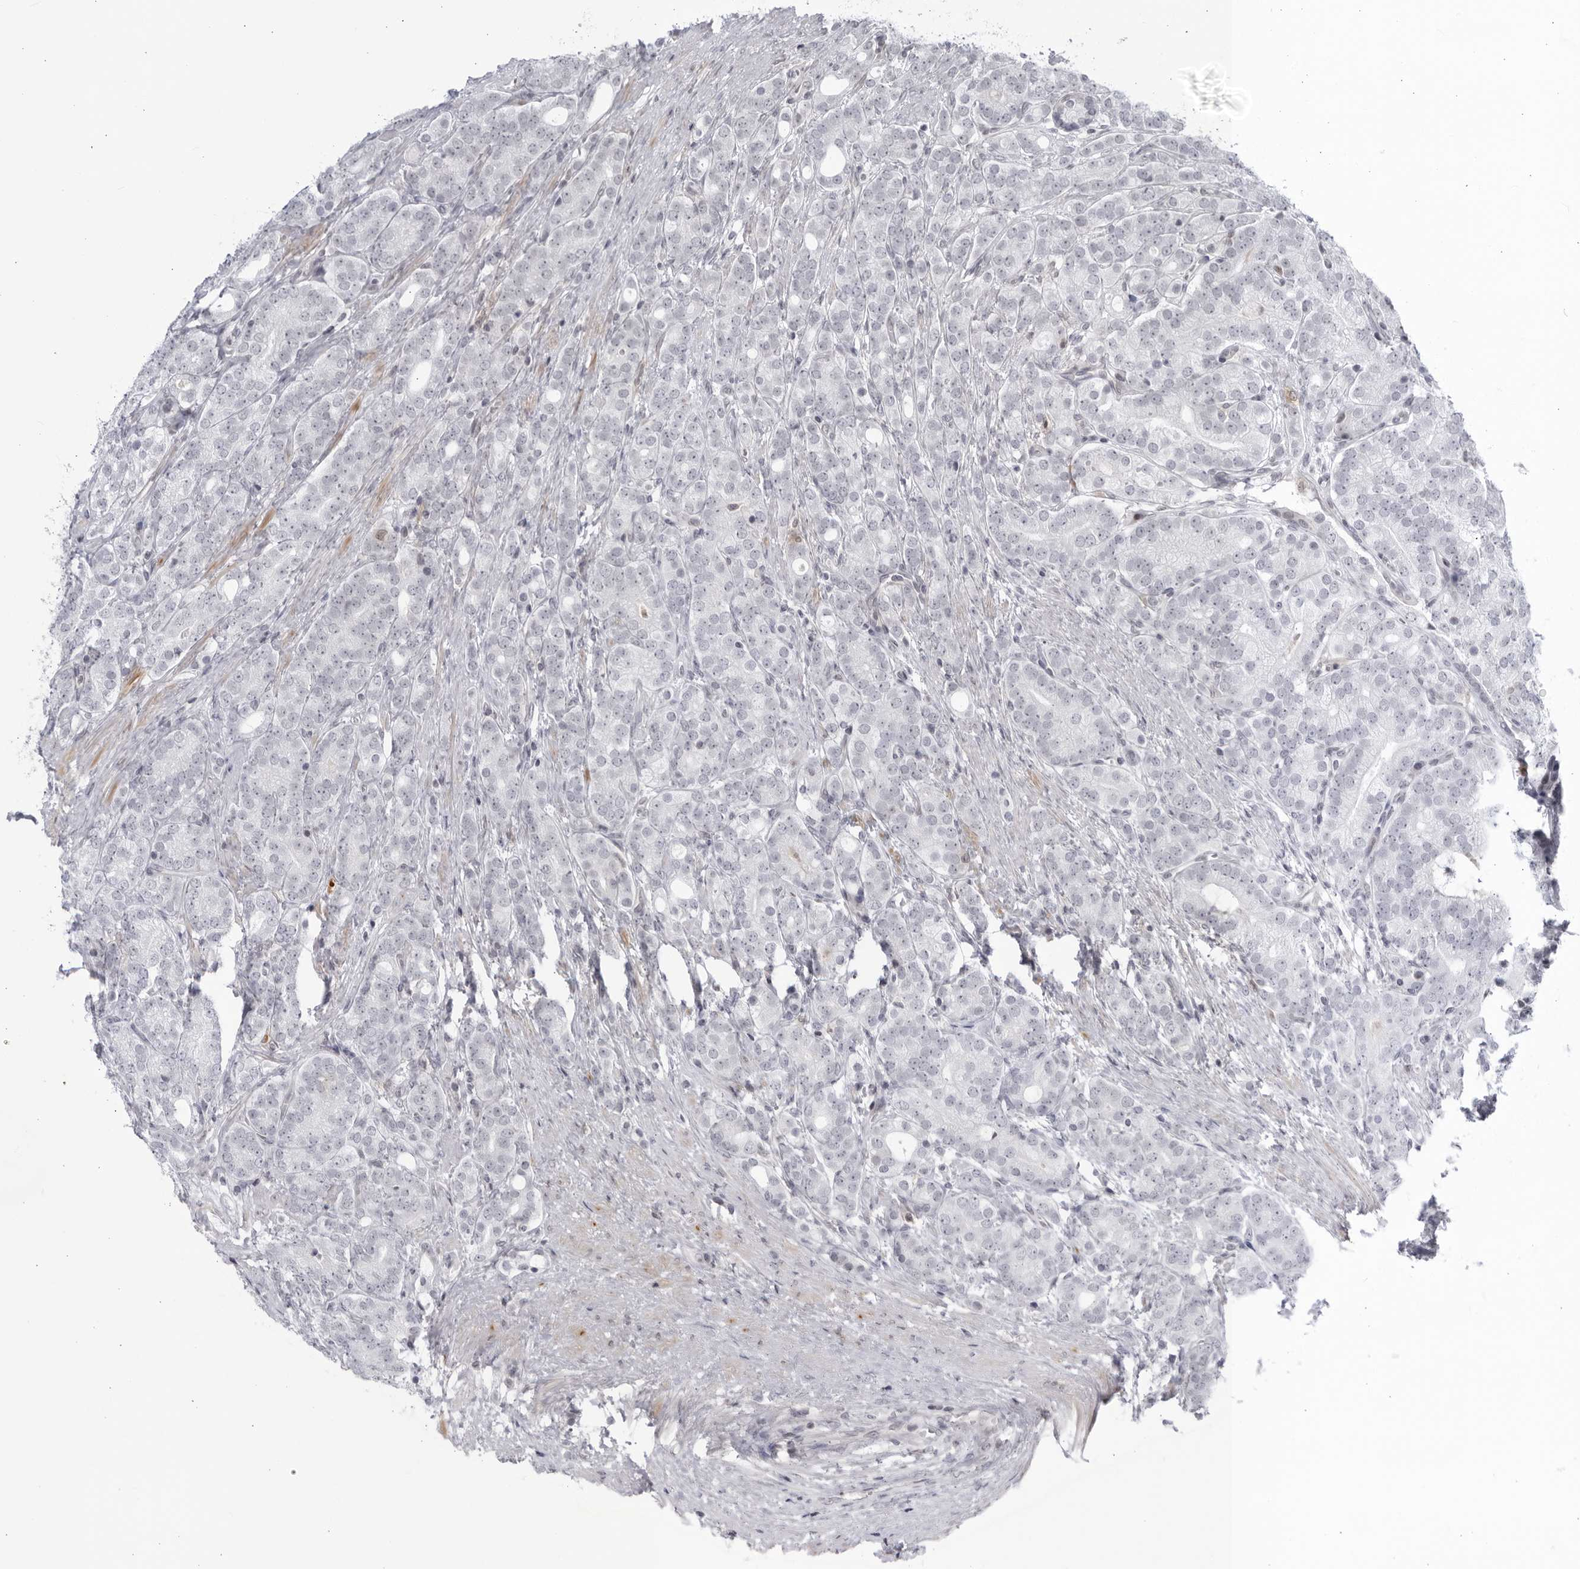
{"staining": {"intensity": "negative", "quantity": "none", "location": "none"}, "tissue": "prostate cancer", "cell_type": "Tumor cells", "image_type": "cancer", "snomed": [{"axis": "morphology", "description": "Adenocarcinoma, High grade"}, {"axis": "topography", "description": "Prostate"}], "caption": "Tumor cells show no significant staining in prostate cancer.", "gene": "DTL", "patient": {"sex": "male", "age": 57}}